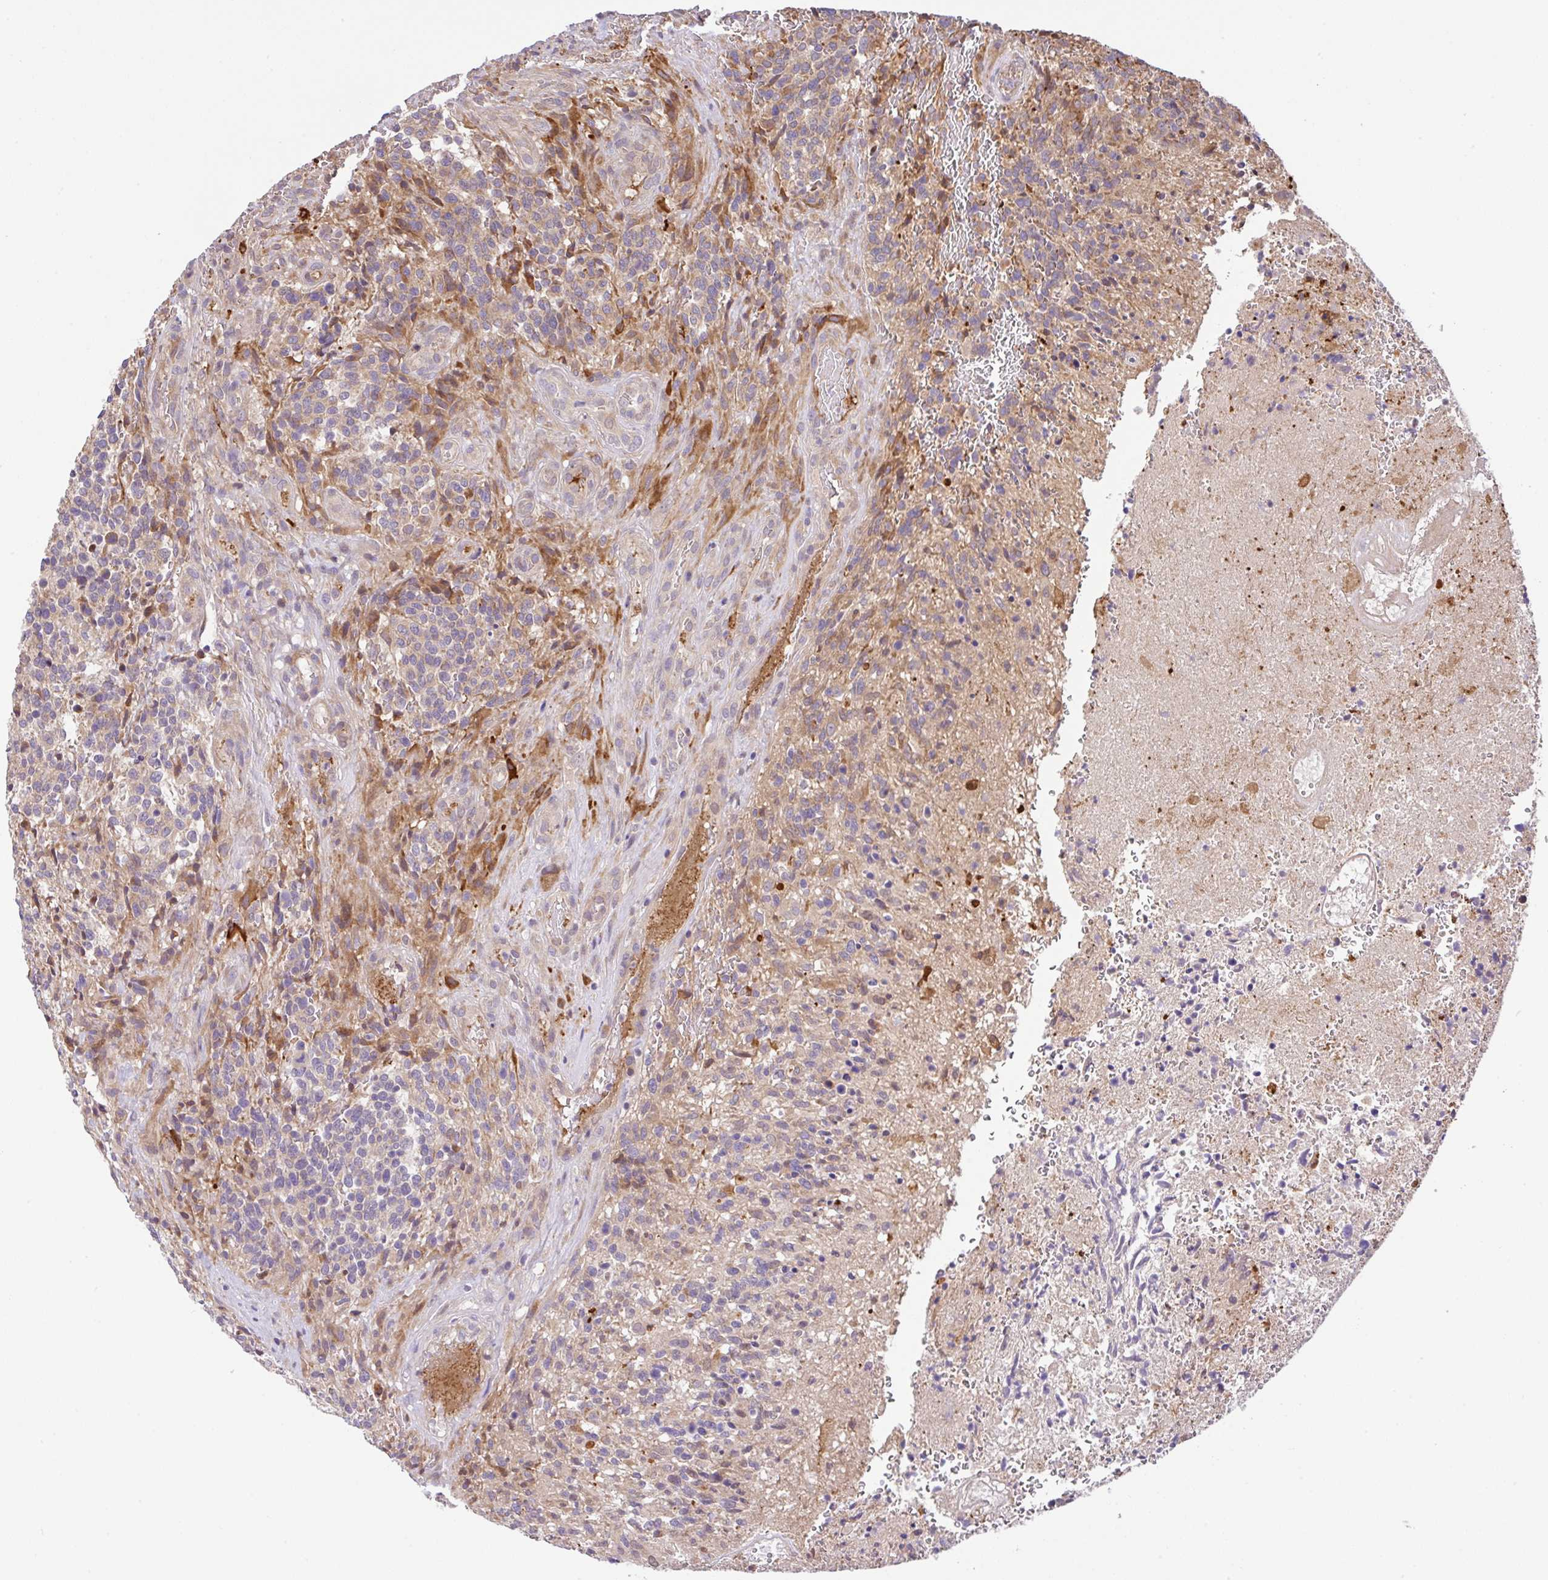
{"staining": {"intensity": "moderate", "quantity": "<25%", "location": "cytoplasmic/membranous"}, "tissue": "glioma", "cell_type": "Tumor cells", "image_type": "cancer", "snomed": [{"axis": "morphology", "description": "Glioma, malignant, High grade"}, {"axis": "topography", "description": "Brain"}], "caption": "Immunohistochemistry (DAB) staining of human glioma displays moderate cytoplasmic/membranous protein expression in approximately <25% of tumor cells. (IHC, brightfield microscopy, high magnification).", "gene": "UBE4A", "patient": {"sex": "male", "age": 36}}